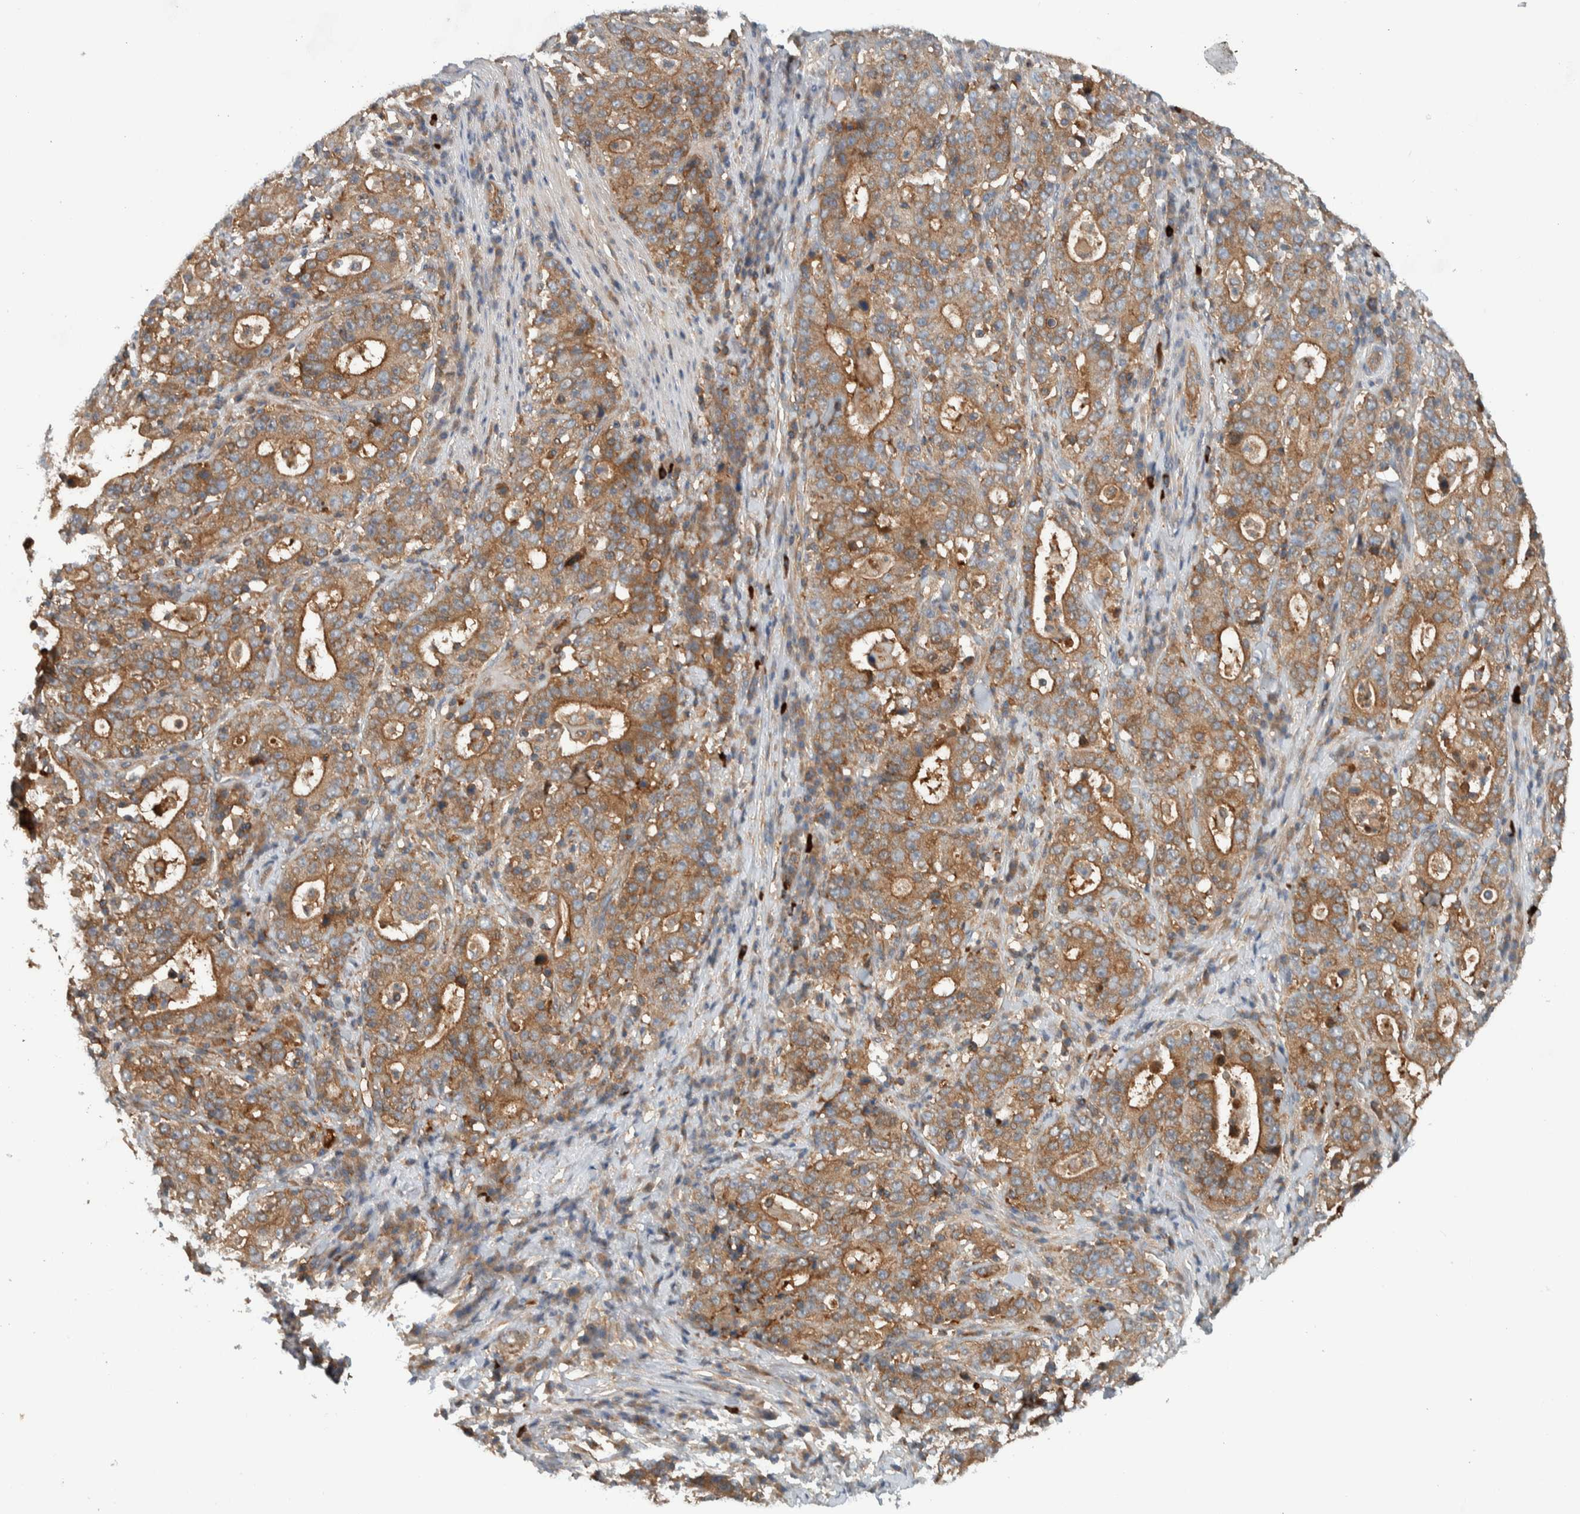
{"staining": {"intensity": "moderate", "quantity": ">75%", "location": "cytoplasmic/membranous"}, "tissue": "stomach cancer", "cell_type": "Tumor cells", "image_type": "cancer", "snomed": [{"axis": "morphology", "description": "Normal tissue, NOS"}, {"axis": "morphology", "description": "Adenocarcinoma, NOS"}, {"axis": "topography", "description": "Stomach, upper"}, {"axis": "topography", "description": "Stomach"}], "caption": "Immunohistochemistry (DAB (3,3'-diaminobenzidine)) staining of human adenocarcinoma (stomach) demonstrates moderate cytoplasmic/membranous protein positivity in about >75% of tumor cells.", "gene": "MPRIP", "patient": {"sex": "male", "age": 59}}